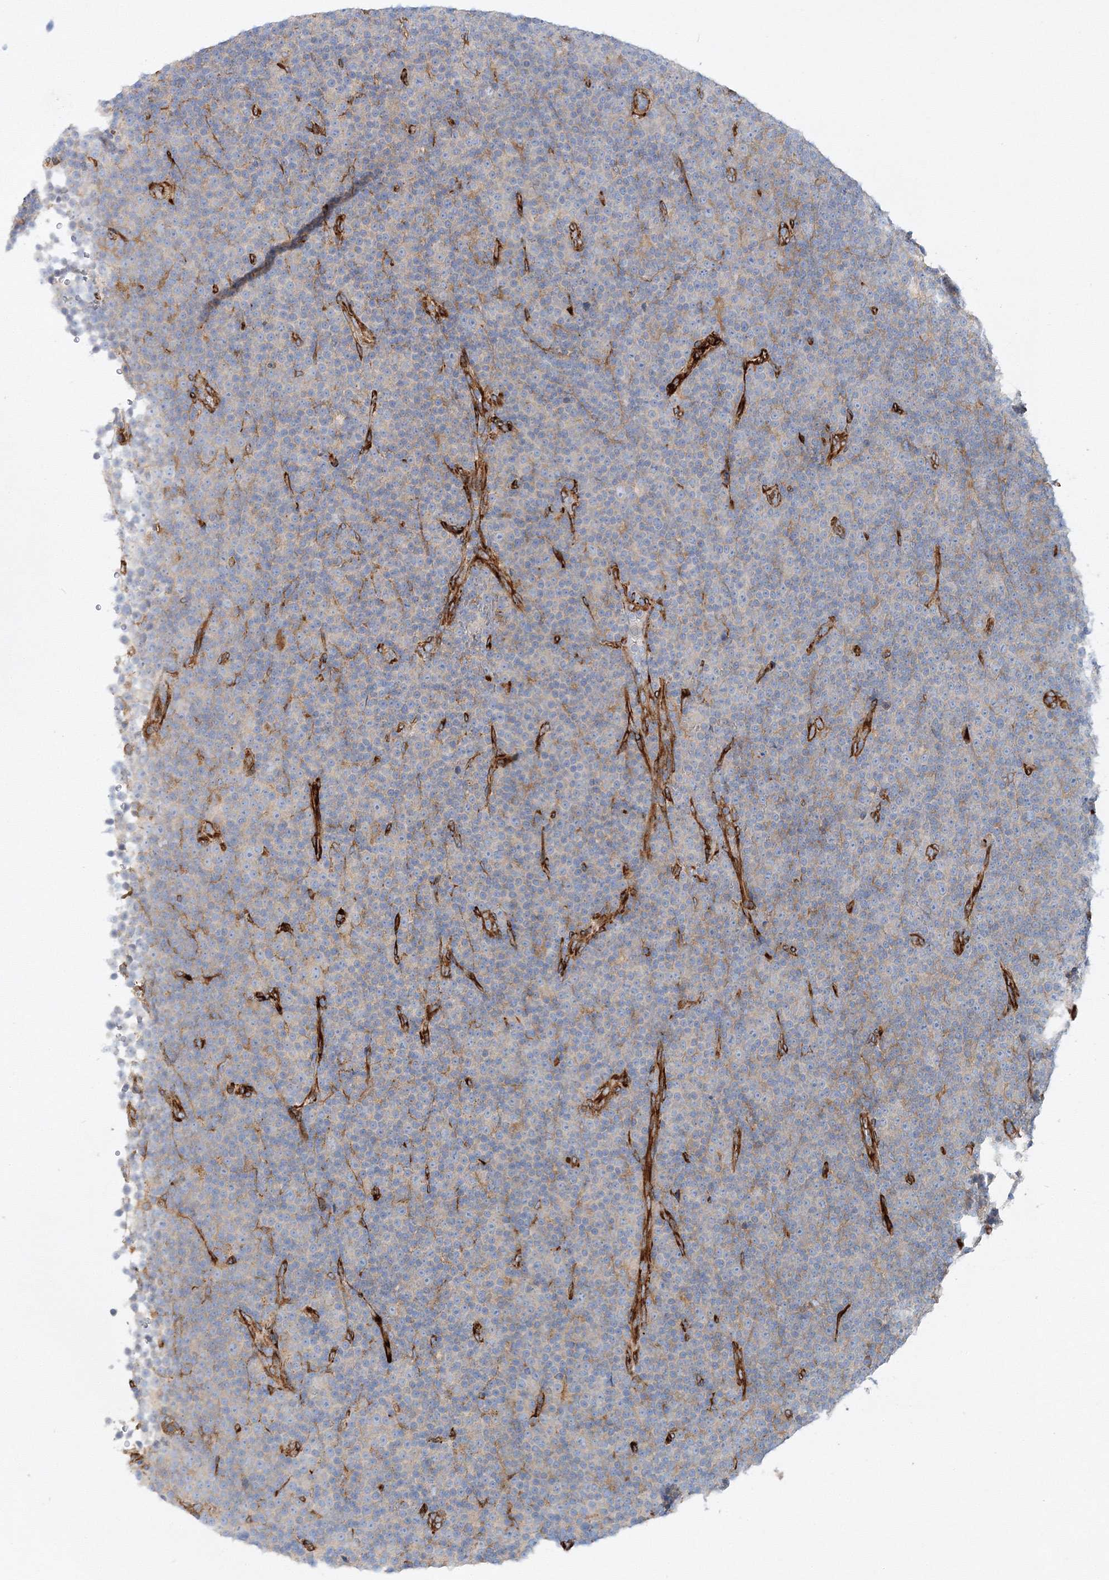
{"staining": {"intensity": "negative", "quantity": "none", "location": "none"}, "tissue": "lymphoma", "cell_type": "Tumor cells", "image_type": "cancer", "snomed": [{"axis": "morphology", "description": "Malignant lymphoma, non-Hodgkin's type, Low grade"}, {"axis": "topography", "description": "Lymph node"}], "caption": "Tumor cells are negative for brown protein staining in low-grade malignant lymphoma, non-Hodgkin's type.", "gene": "ZFYVE16", "patient": {"sex": "female", "age": 67}}